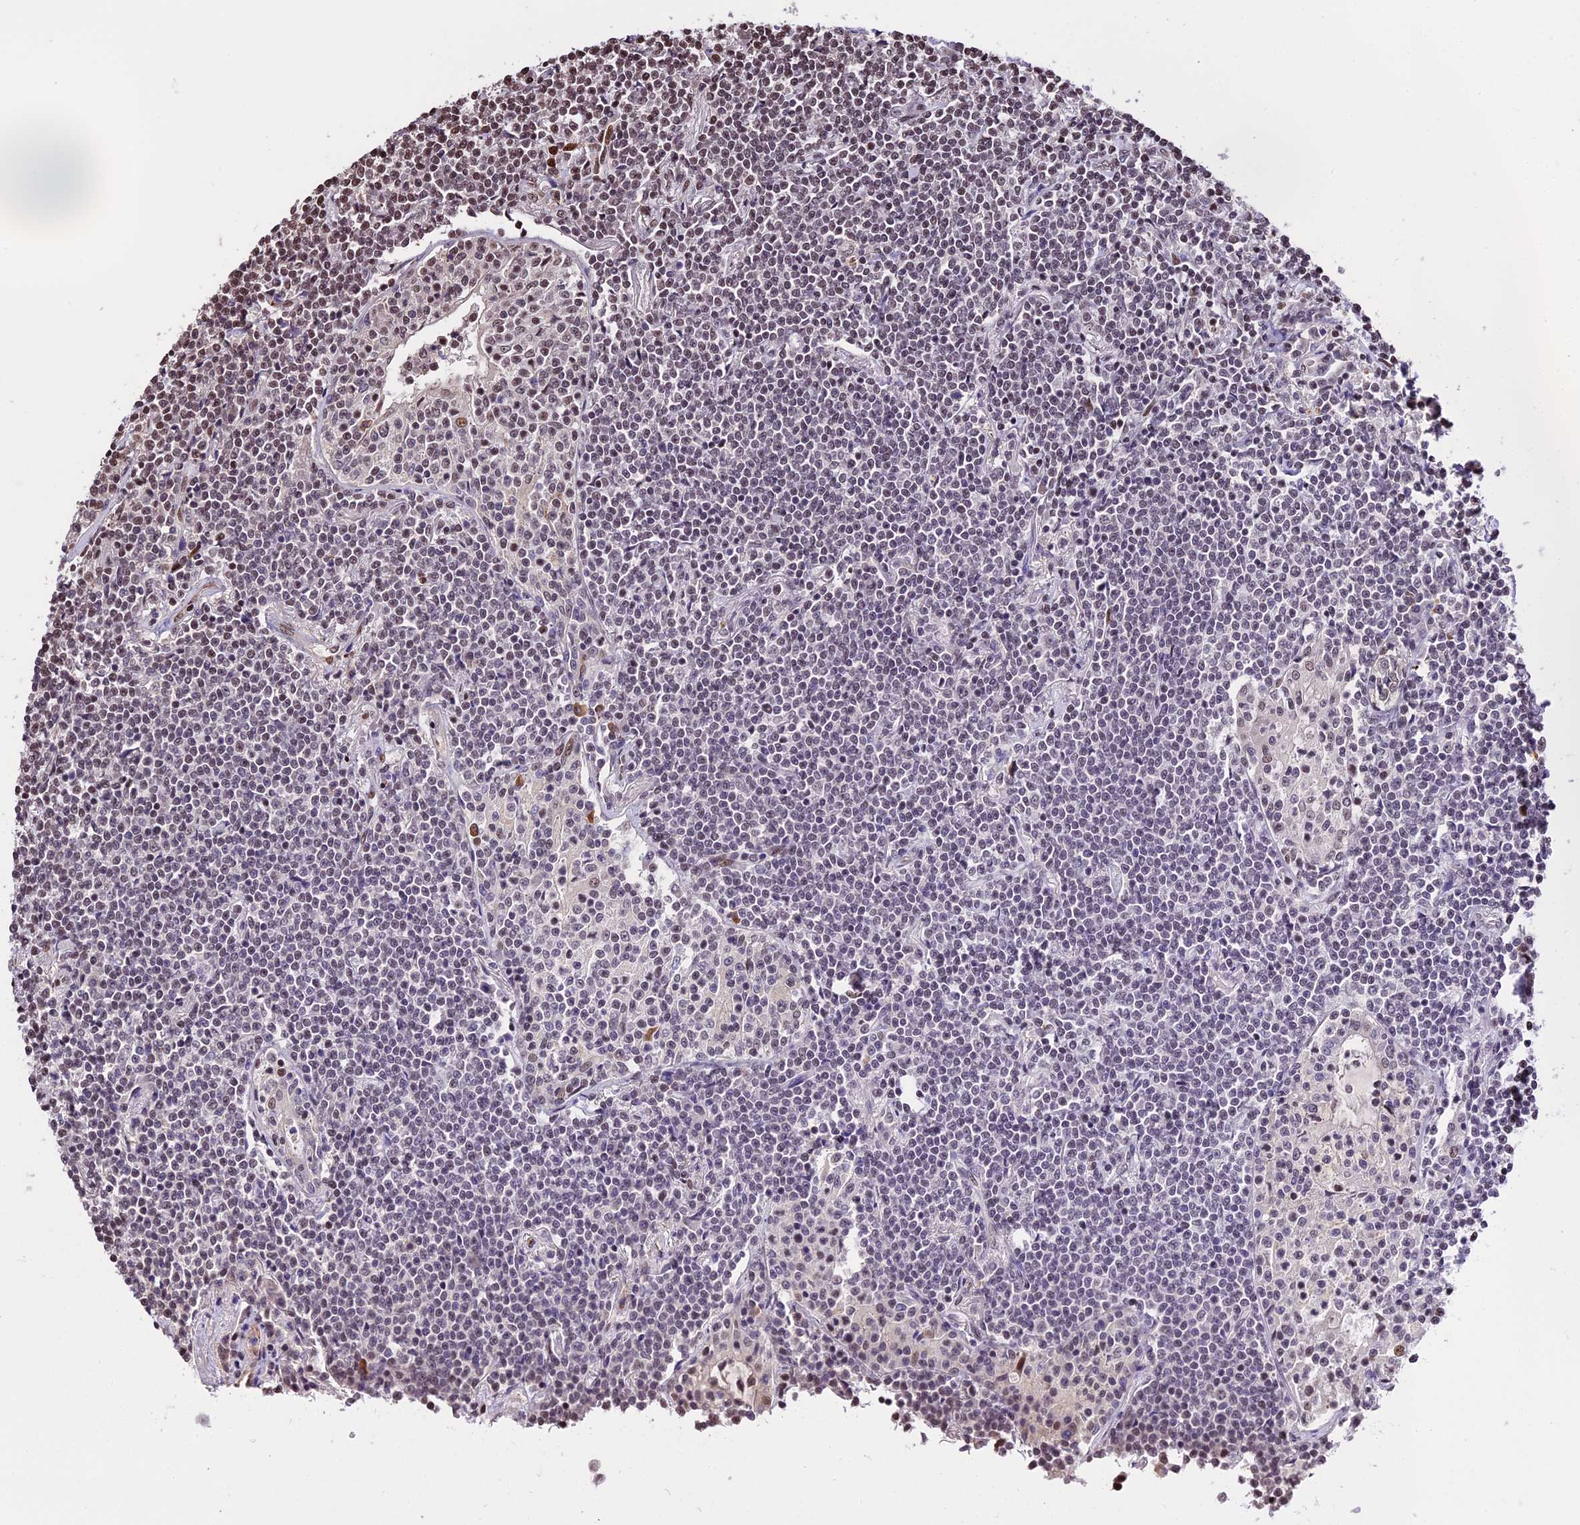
{"staining": {"intensity": "weak", "quantity": "<25%", "location": "nuclear"}, "tissue": "lymphoma", "cell_type": "Tumor cells", "image_type": "cancer", "snomed": [{"axis": "morphology", "description": "Malignant lymphoma, non-Hodgkin's type, Low grade"}, {"axis": "topography", "description": "Lung"}], "caption": "Protein analysis of lymphoma demonstrates no significant expression in tumor cells.", "gene": "POLR3E", "patient": {"sex": "female", "age": 71}}